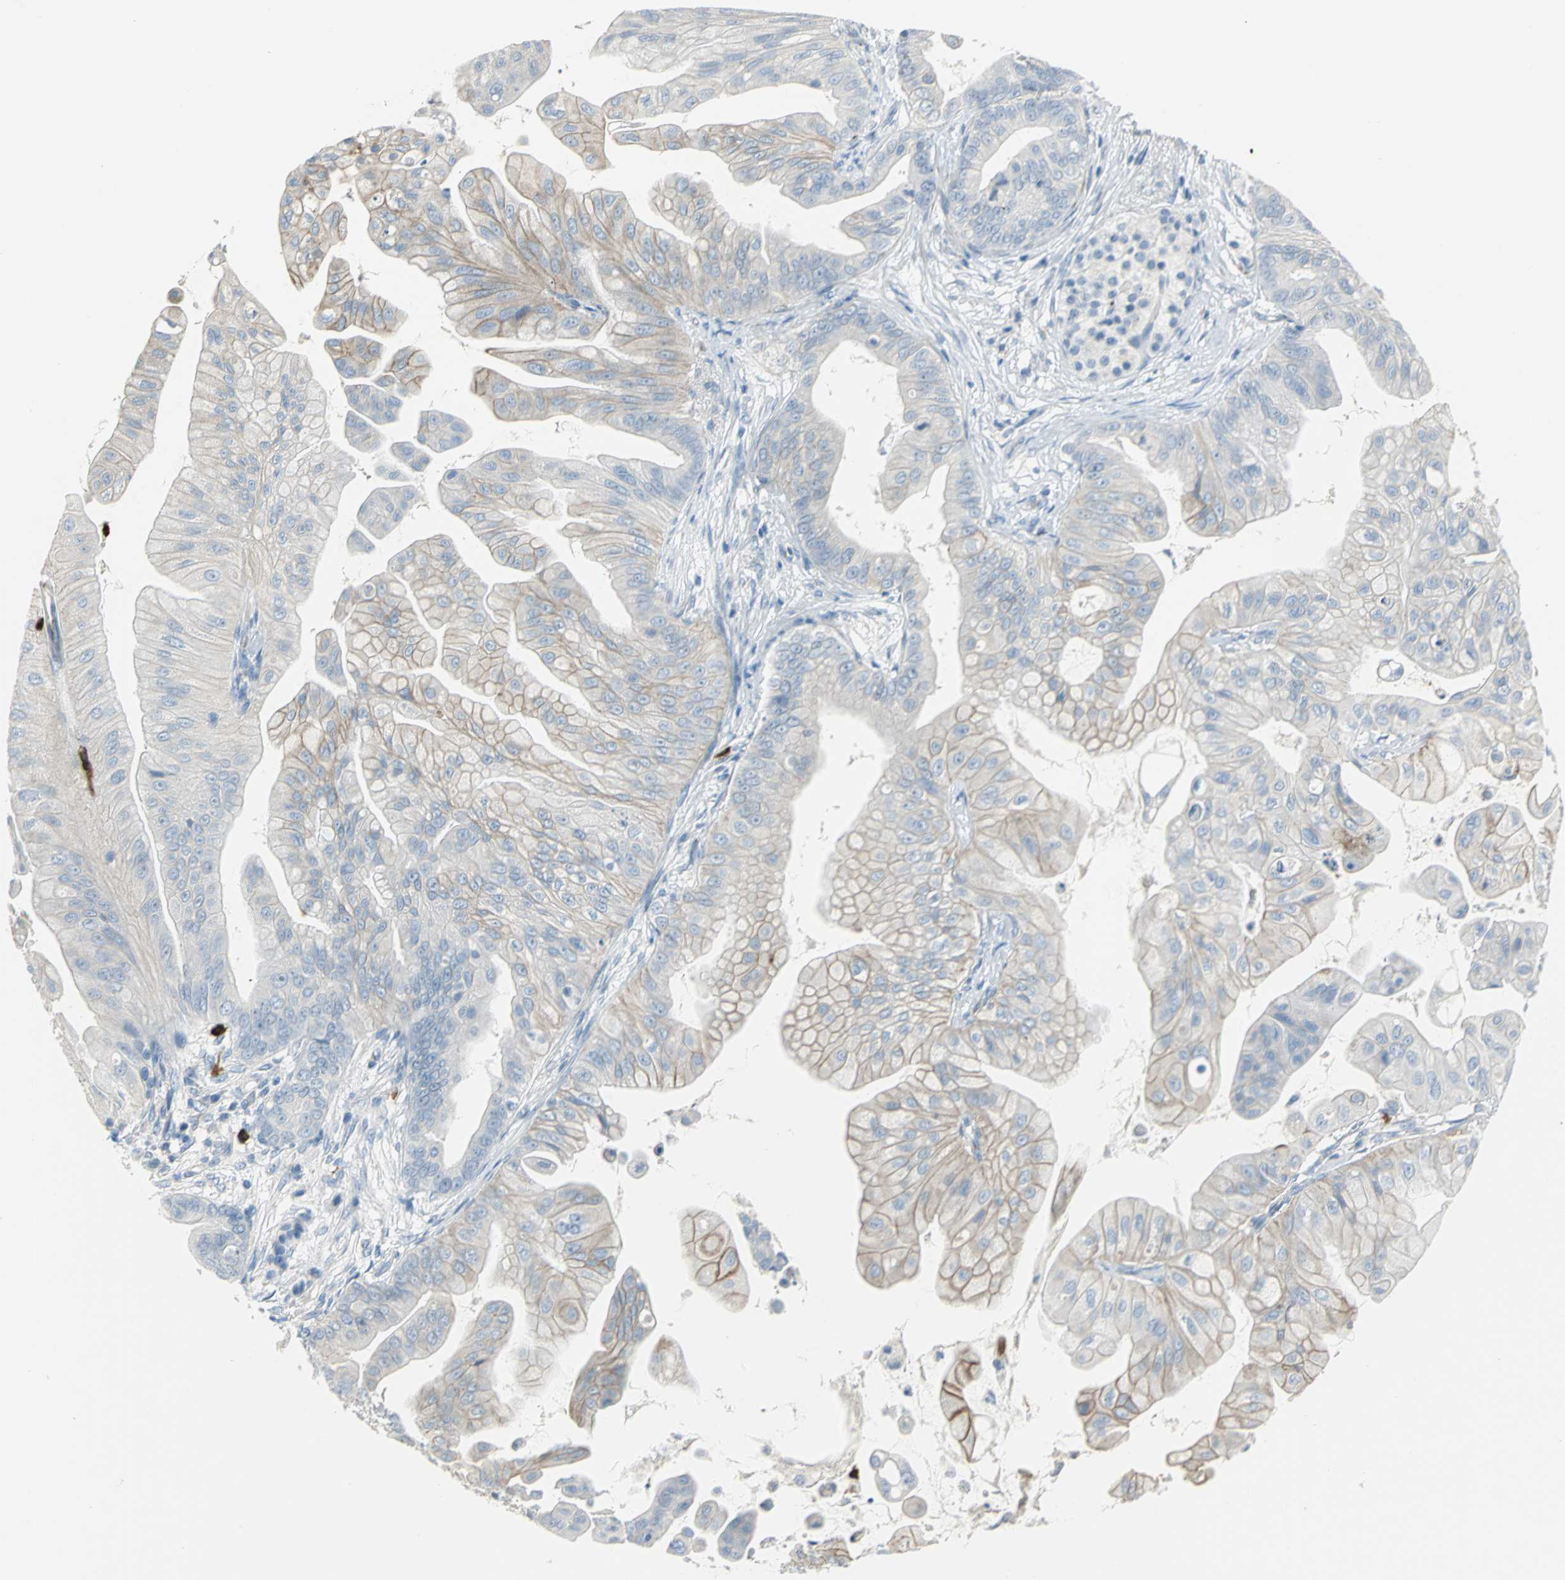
{"staining": {"intensity": "moderate", "quantity": "25%-75%", "location": "cytoplasmic/membranous"}, "tissue": "pancreatic cancer", "cell_type": "Tumor cells", "image_type": "cancer", "snomed": [{"axis": "morphology", "description": "Adenocarcinoma, NOS"}, {"axis": "topography", "description": "Pancreas"}], "caption": "Approximately 25%-75% of tumor cells in human pancreatic cancer (adenocarcinoma) display moderate cytoplasmic/membranous protein positivity as visualized by brown immunohistochemical staining.", "gene": "ALOX15", "patient": {"sex": "female", "age": 75}}